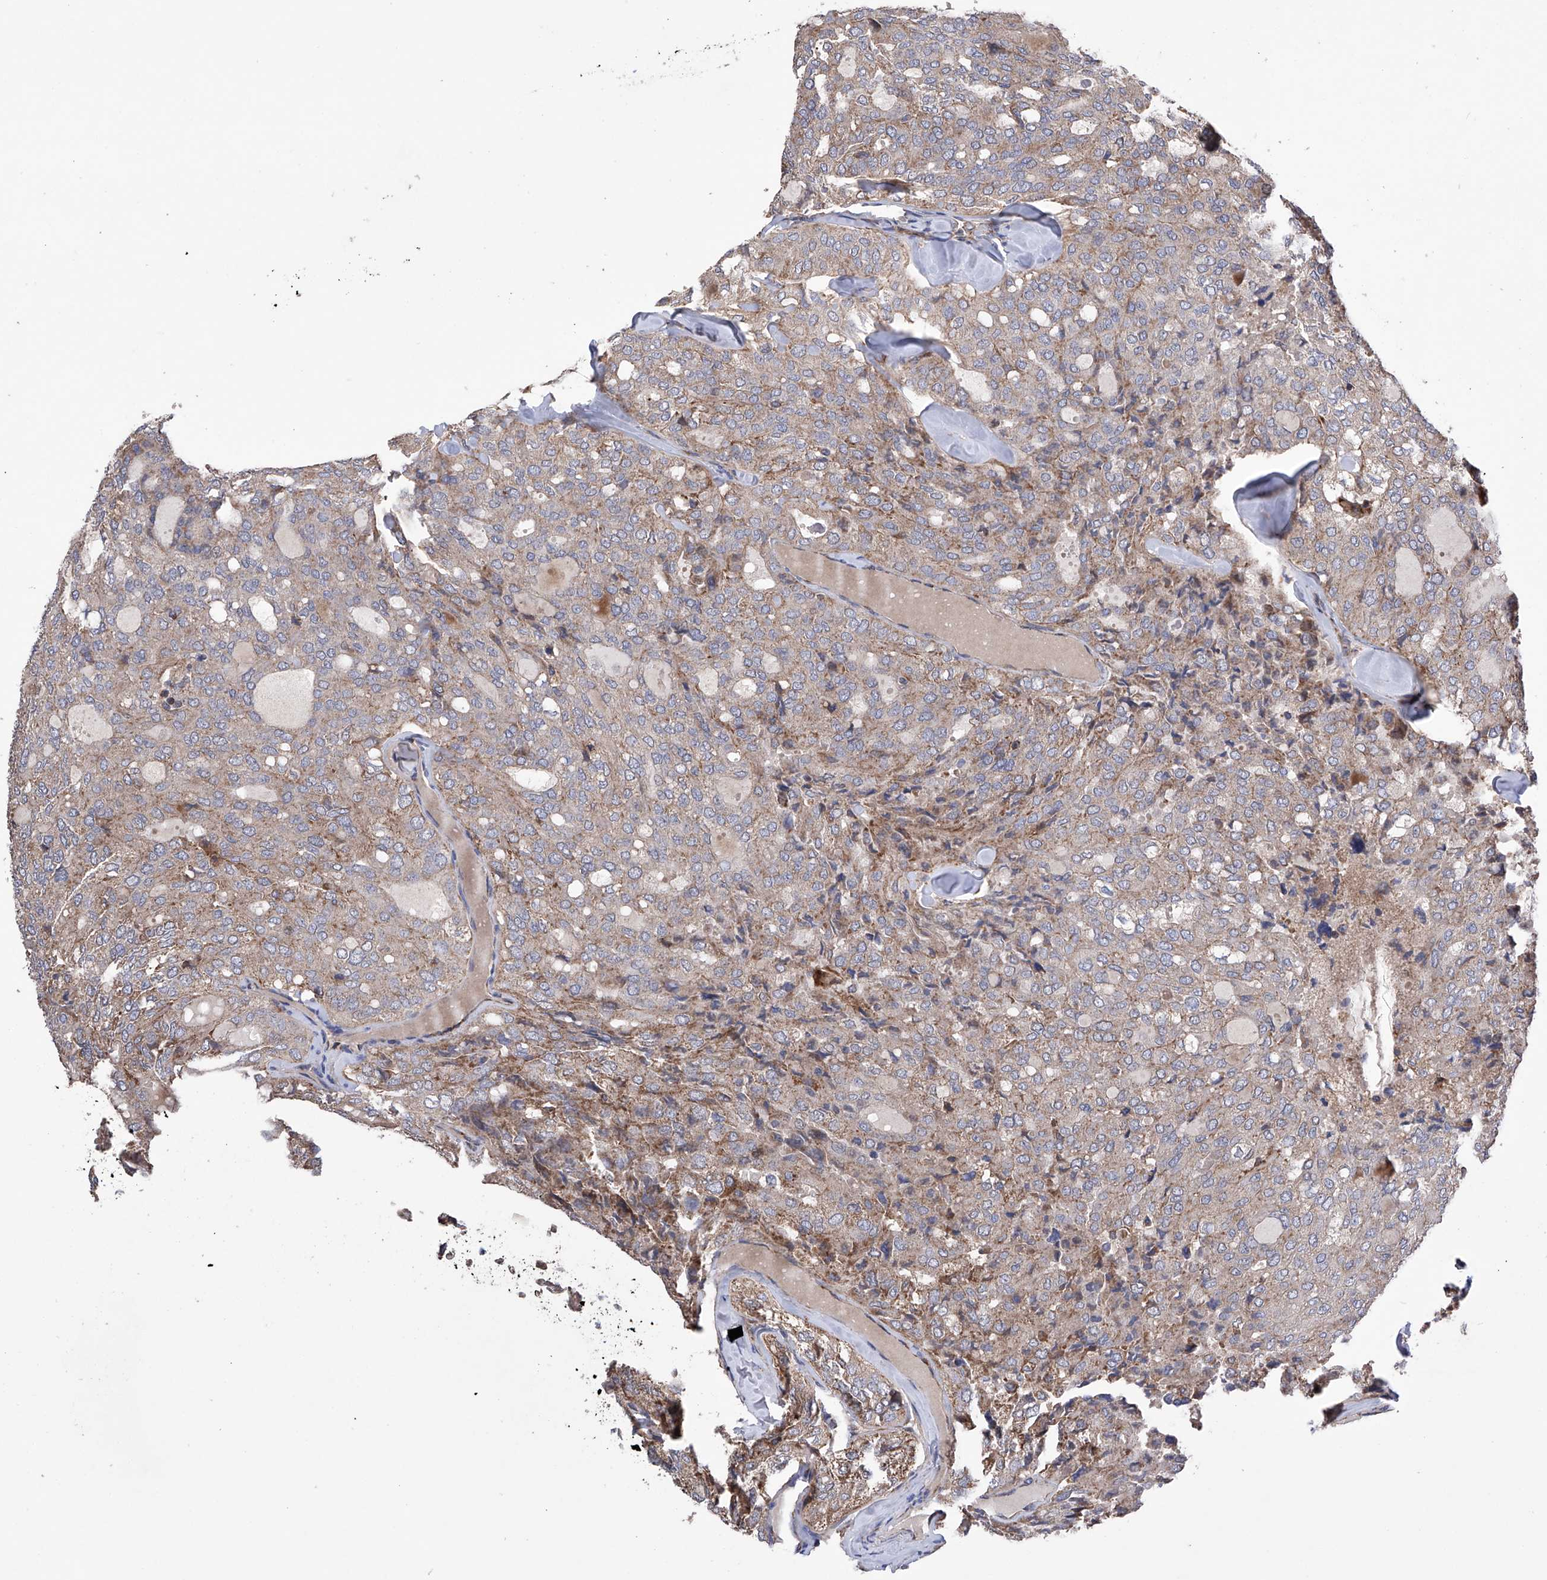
{"staining": {"intensity": "weak", "quantity": ">75%", "location": "cytoplasmic/membranous"}, "tissue": "thyroid cancer", "cell_type": "Tumor cells", "image_type": "cancer", "snomed": [{"axis": "morphology", "description": "Follicular adenoma carcinoma, NOS"}, {"axis": "topography", "description": "Thyroid gland"}], "caption": "Immunohistochemical staining of thyroid cancer demonstrates low levels of weak cytoplasmic/membranous positivity in approximately >75% of tumor cells. The protein is shown in brown color, while the nuclei are stained blue.", "gene": "EFCAB2", "patient": {"sex": "male", "age": 75}}